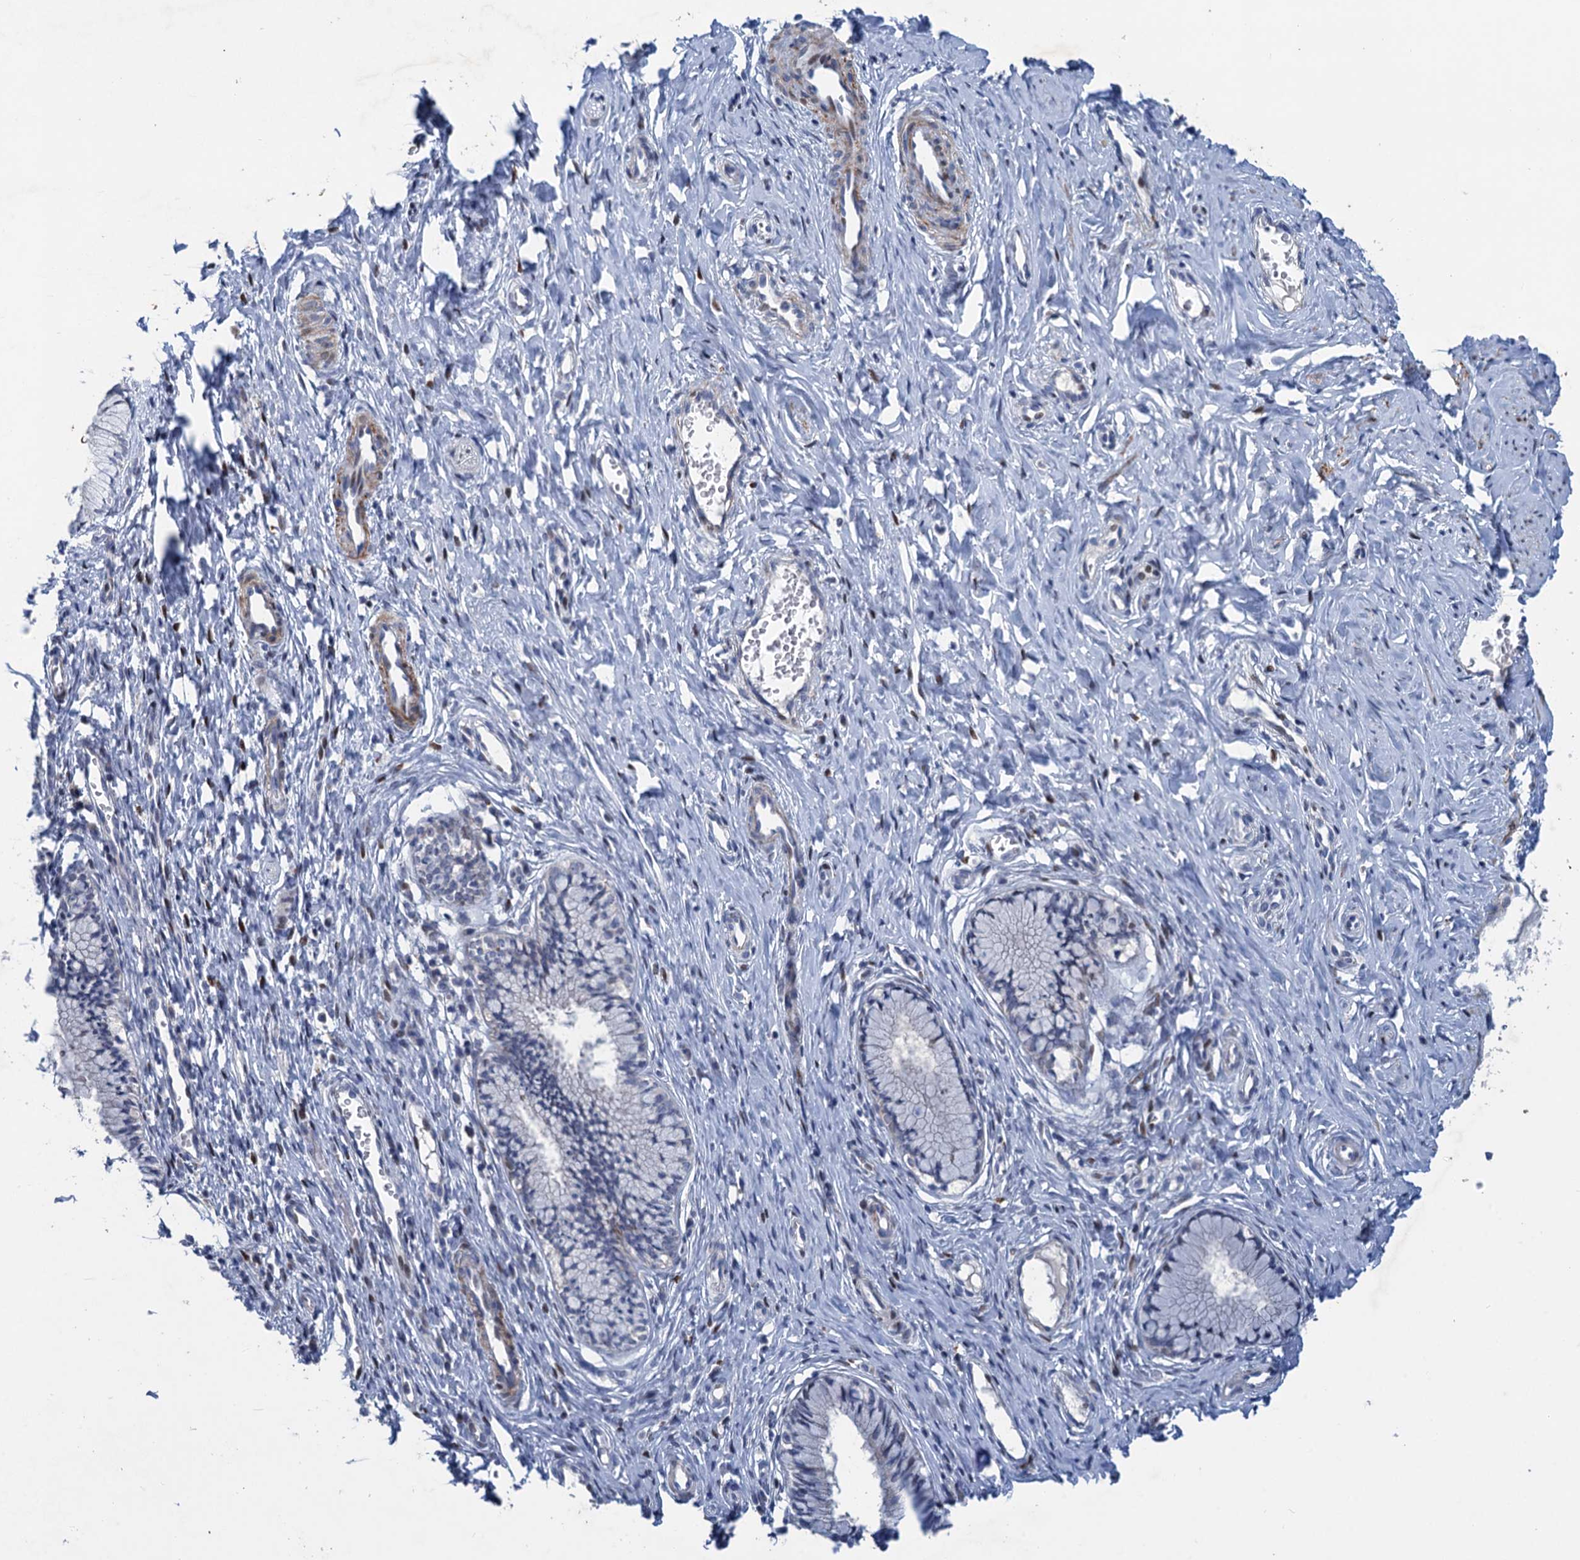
{"staining": {"intensity": "negative", "quantity": "none", "location": "none"}, "tissue": "cervix", "cell_type": "Glandular cells", "image_type": "normal", "snomed": [{"axis": "morphology", "description": "Normal tissue, NOS"}, {"axis": "topography", "description": "Cervix"}], "caption": "Immunohistochemistry micrograph of normal cervix: cervix stained with DAB exhibits no significant protein positivity in glandular cells. (DAB (3,3'-diaminobenzidine) immunohistochemistry visualized using brightfield microscopy, high magnification).", "gene": "ESYT3", "patient": {"sex": "female", "age": 27}}